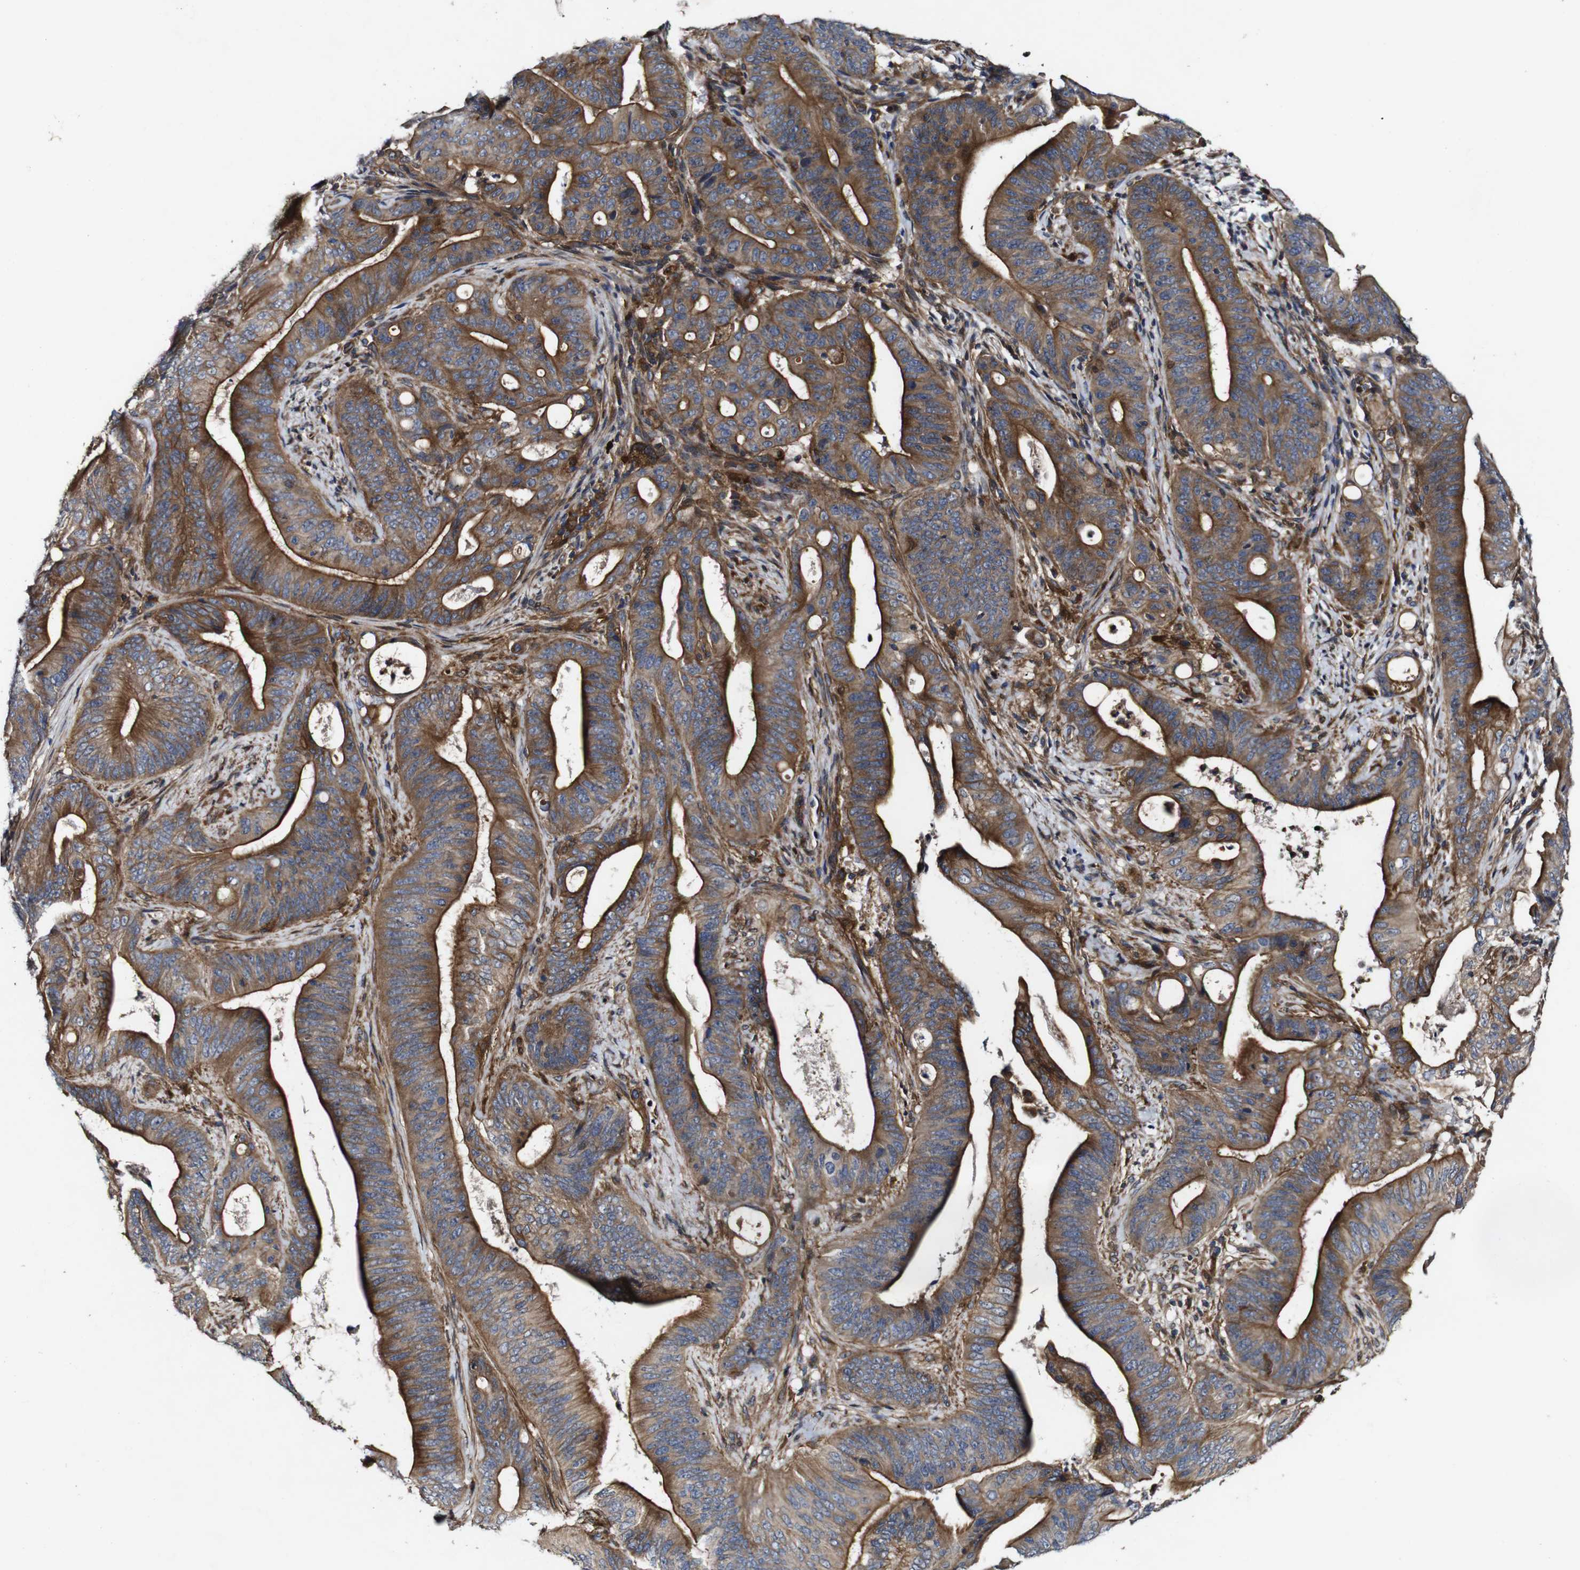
{"staining": {"intensity": "moderate", "quantity": ">75%", "location": "cytoplasmic/membranous"}, "tissue": "pancreatic cancer", "cell_type": "Tumor cells", "image_type": "cancer", "snomed": [{"axis": "morphology", "description": "Normal tissue, NOS"}, {"axis": "topography", "description": "Lymph node"}], "caption": "Human pancreatic cancer stained with a brown dye exhibits moderate cytoplasmic/membranous positive expression in approximately >75% of tumor cells.", "gene": "GSDME", "patient": {"sex": "male", "age": 62}}